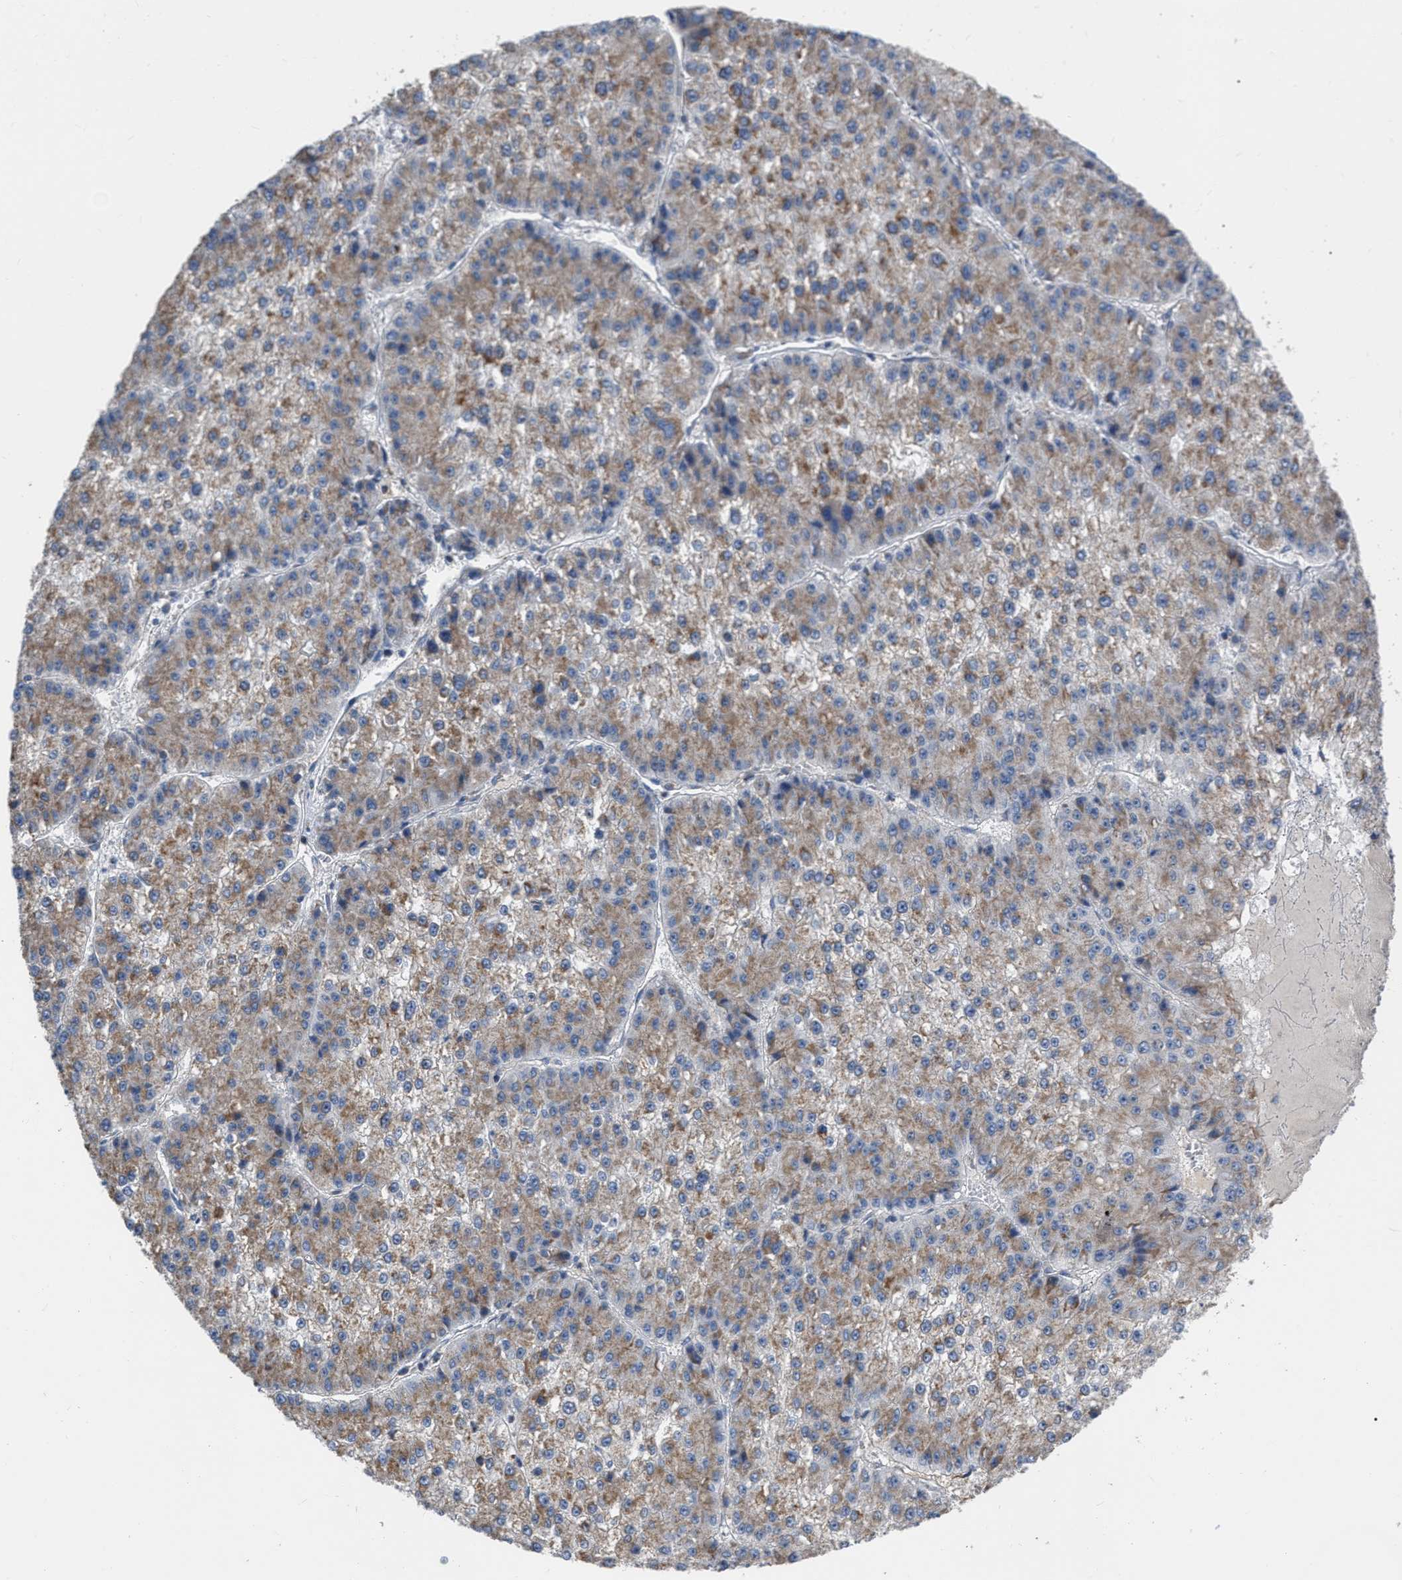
{"staining": {"intensity": "moderate", "quantity": ">75%", "location": "cytoplasmic/membranous"}, "tissue": "liver cancer", "cell_type": "Tumor cells", "image_type": "cancer", "snomed": [{"axis": "morphology", "description": "Carcinoma, Hepatocellular, NOS"}, {"axis": "topography", "description": "Liver"}], "caption": "A histopathology image of liver cancer (hepatocellular carcinoma) stained for a protein shows moderate cytoplasmic/membranous brown staining in tumor cells.", "gene": "DDX56", "patient": {"sex": "female", "age": 73}}